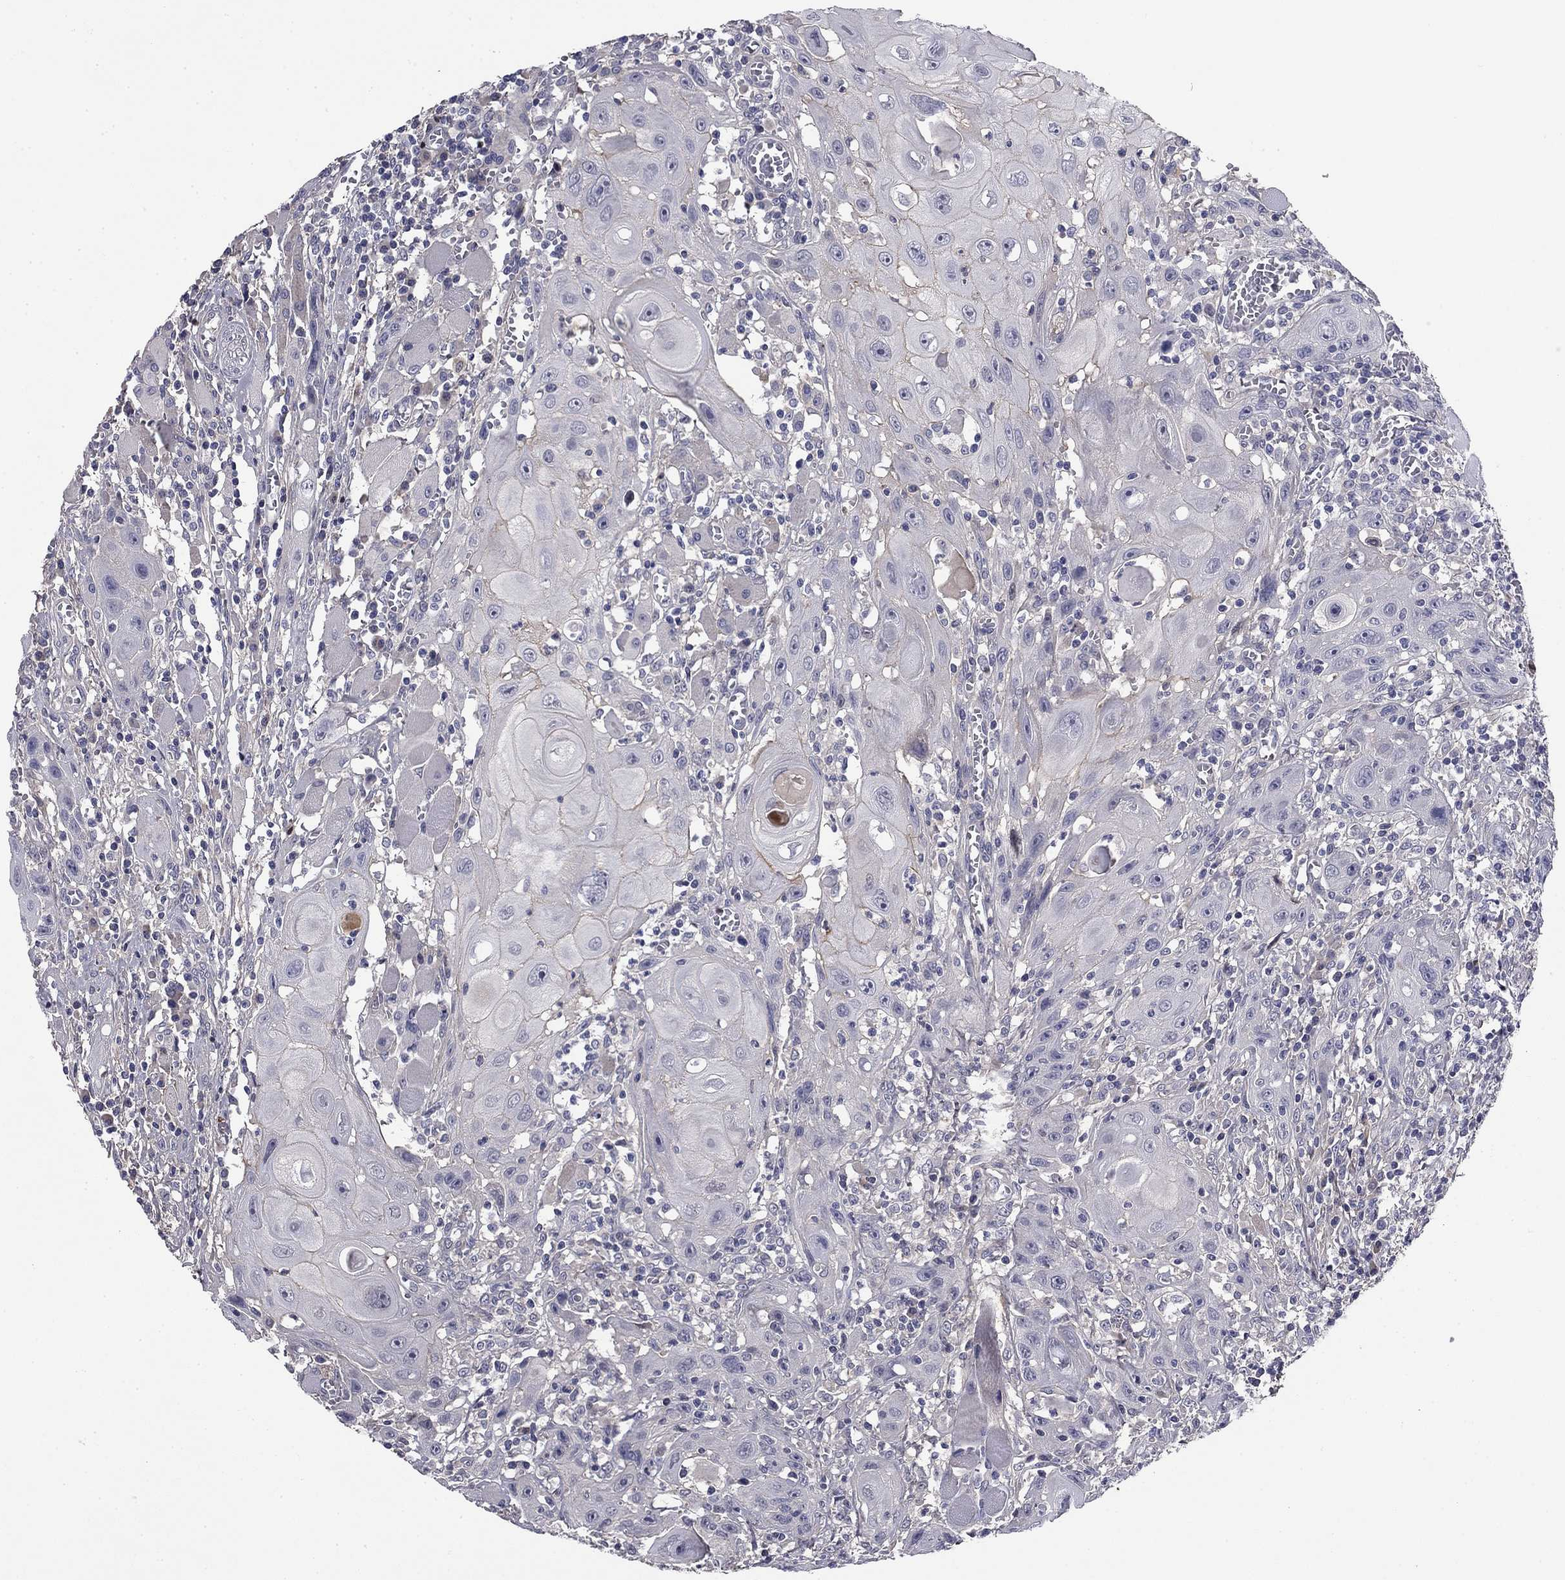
{"staining": {"intensity": "negative", "quantity": "none", "location": "none"}, "tissue": "head and neck cancer", "cell_type": "Tumor cells", "image_type": "cancer", "snomed": [{"axis": "morphology", "description": "Normal tissue, NOS"}, {"axis": "morphology", "description": "Squamous cell carcinoma, NOS"}, {"axis": "topography", "description": "Oral tissue"}, {"axis": "topography", "description": "Head-Neck"}], "caption": "Immunohistochemistry (IHC) photomicrograph of human head and neck cancer stained for a protein (brown), which displays no staining in tumor cells.", "gene": "COL2A1", "patient": {"sex": "male", "age": 71}}